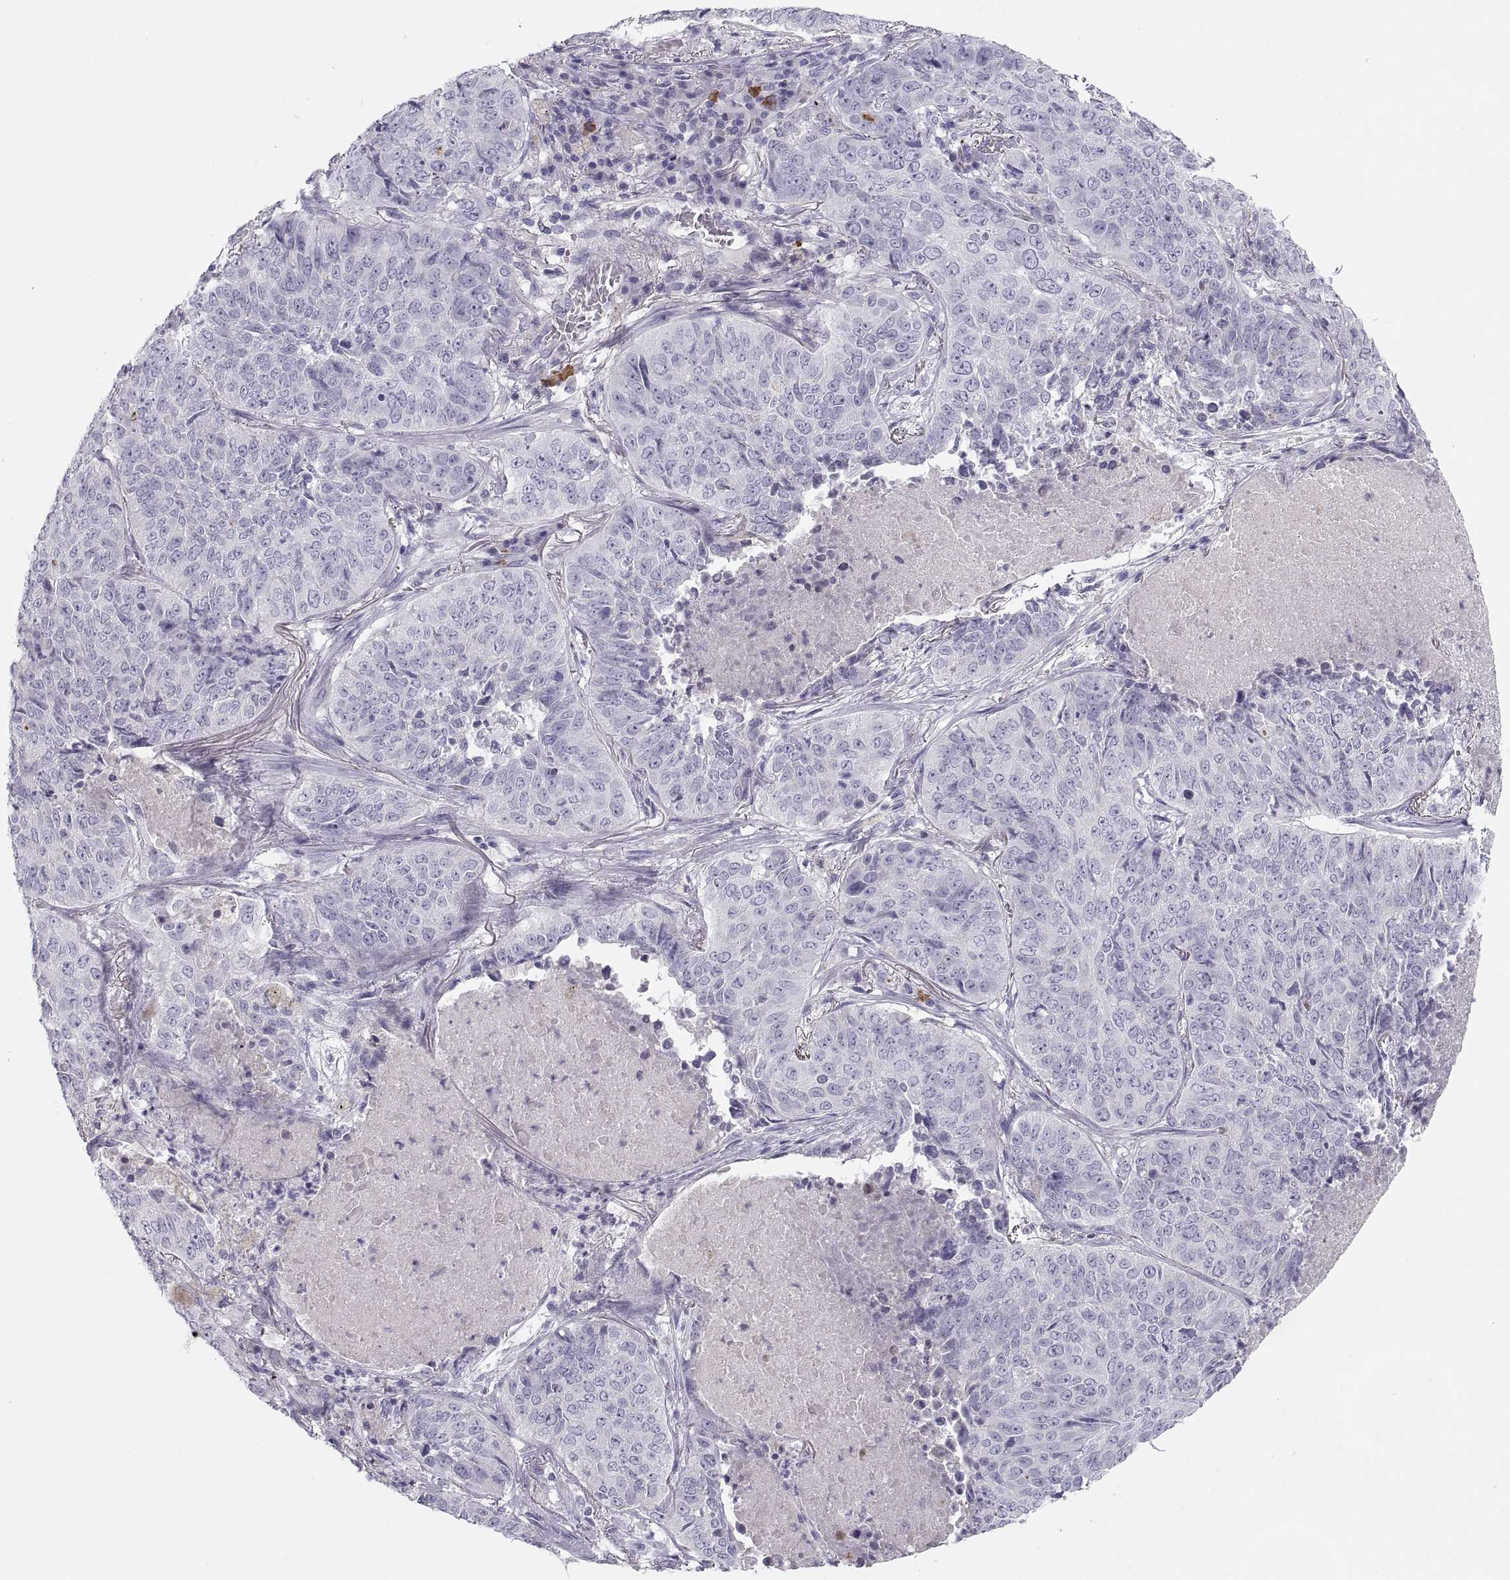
{"staining": {"intensity": "negative", "quantity": "none", "location": "none"}, "tissue": "lung cancer", "cell_type": "Tumor cells", "image_type": "cancer", "snomed": [{"axis": "morphology", "description": "Normal tissue, NOS"}, {"axis": "morphology", "description": "Squamous cell carcinoma, NOS"}, {"axis": "topography", "description": "Bronchus"}, {"axis": "topography", "description": "Lung"}], "caption": "Immunohistochemistry (IHC) of lung squamous cell carcinoma displays no staining in tumor cells. (Brightfield microscopy of DAB (3,3'-diaminobenzidine) immunohistochemistry (IHC) at high magnification).", "gene": "MAGEB2", "patient": {"sex": "male", "age": 64}}